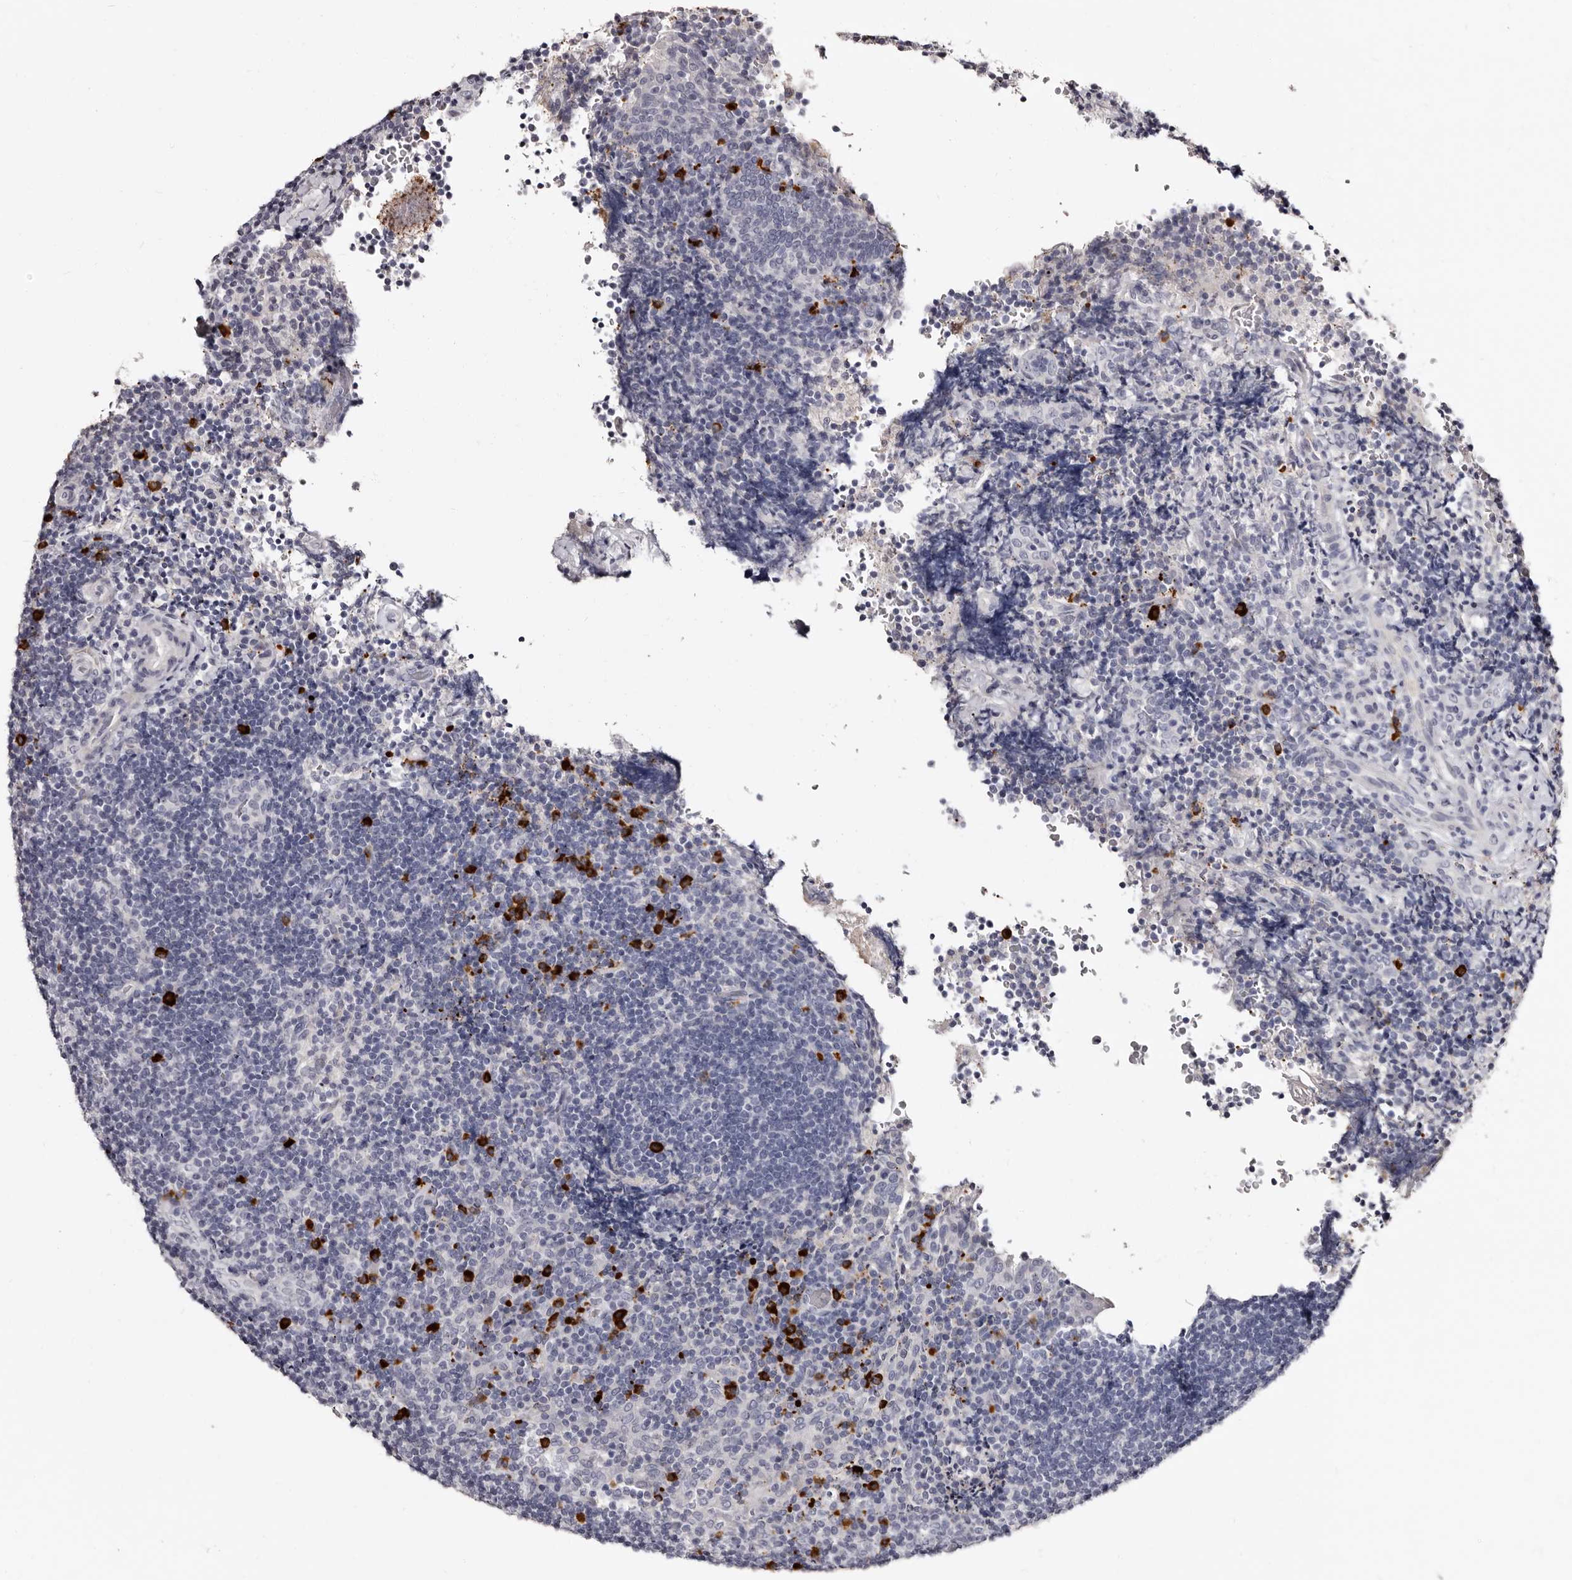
{"staining": {"intensity": "negative", "quantity": "none", "location": "none"}, "tissue": "lymphoma", "cell_type": "Tumor cells", "image_type": "cancer", "snomed": [{"axis": "morphology", "description": "Malignant lymphoma, non-Hodgkin's type, High grade"}, {"axis": "topography", "description": "Tonsil"}], "caption": "The photomicrograph demonstrates no staining of tumor cells in lymphoma. (DAB (3,3'-diaminobenzidine) immunohistochemistry (IHC), high magnification).", "gene": "TBC1D22B", "patient": {"sex": "female", "age": 36}}